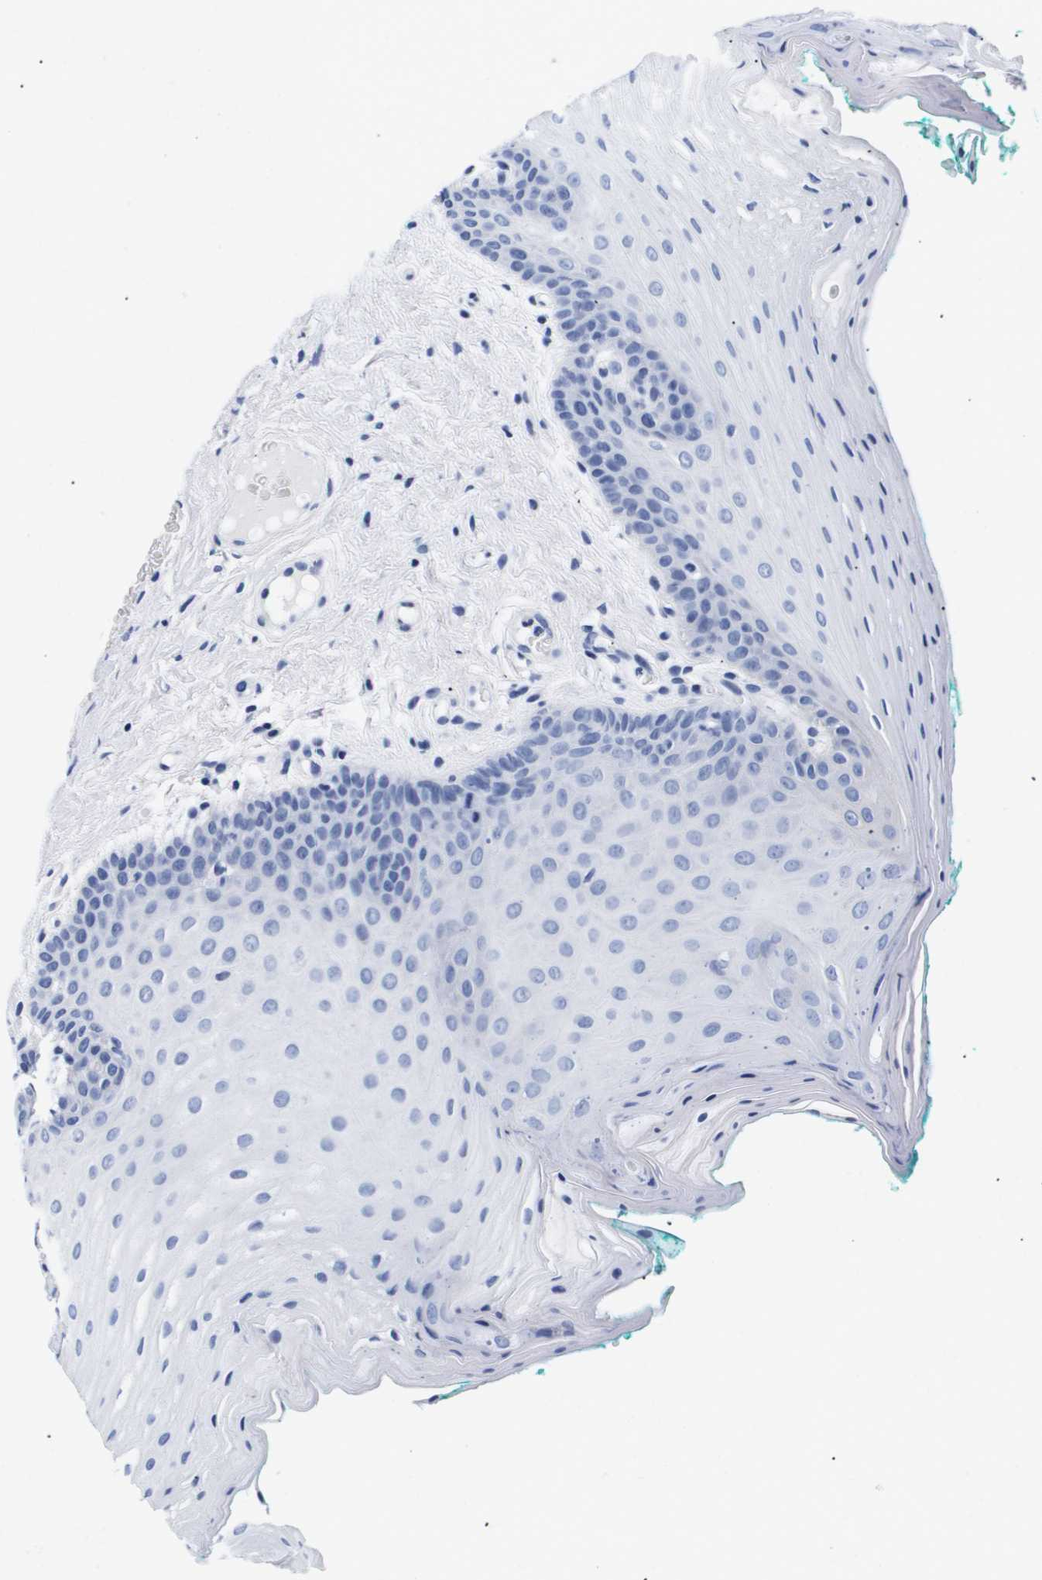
{"staining": {"intensity": "negative", "quantity": "none", "location": "none"}, "tissue": "oral mucosa", "cell_type": "Squamous epithelial cells", "image_type": "normal", "snomed": [{"axis": "morphology", "description": "Normal tissue, NOS"}, {"axis": "topography", "description": "Oral tissue"}], "caption": "DAB immunohistochemical staining of benign human oral mucosa exhibits no significant expression in squamous epithelial cells. (DAB immunohistochemistry, high magnification).", "gene": "ATP6V0A4", "patient": {"sex": "male", "age": 58}}